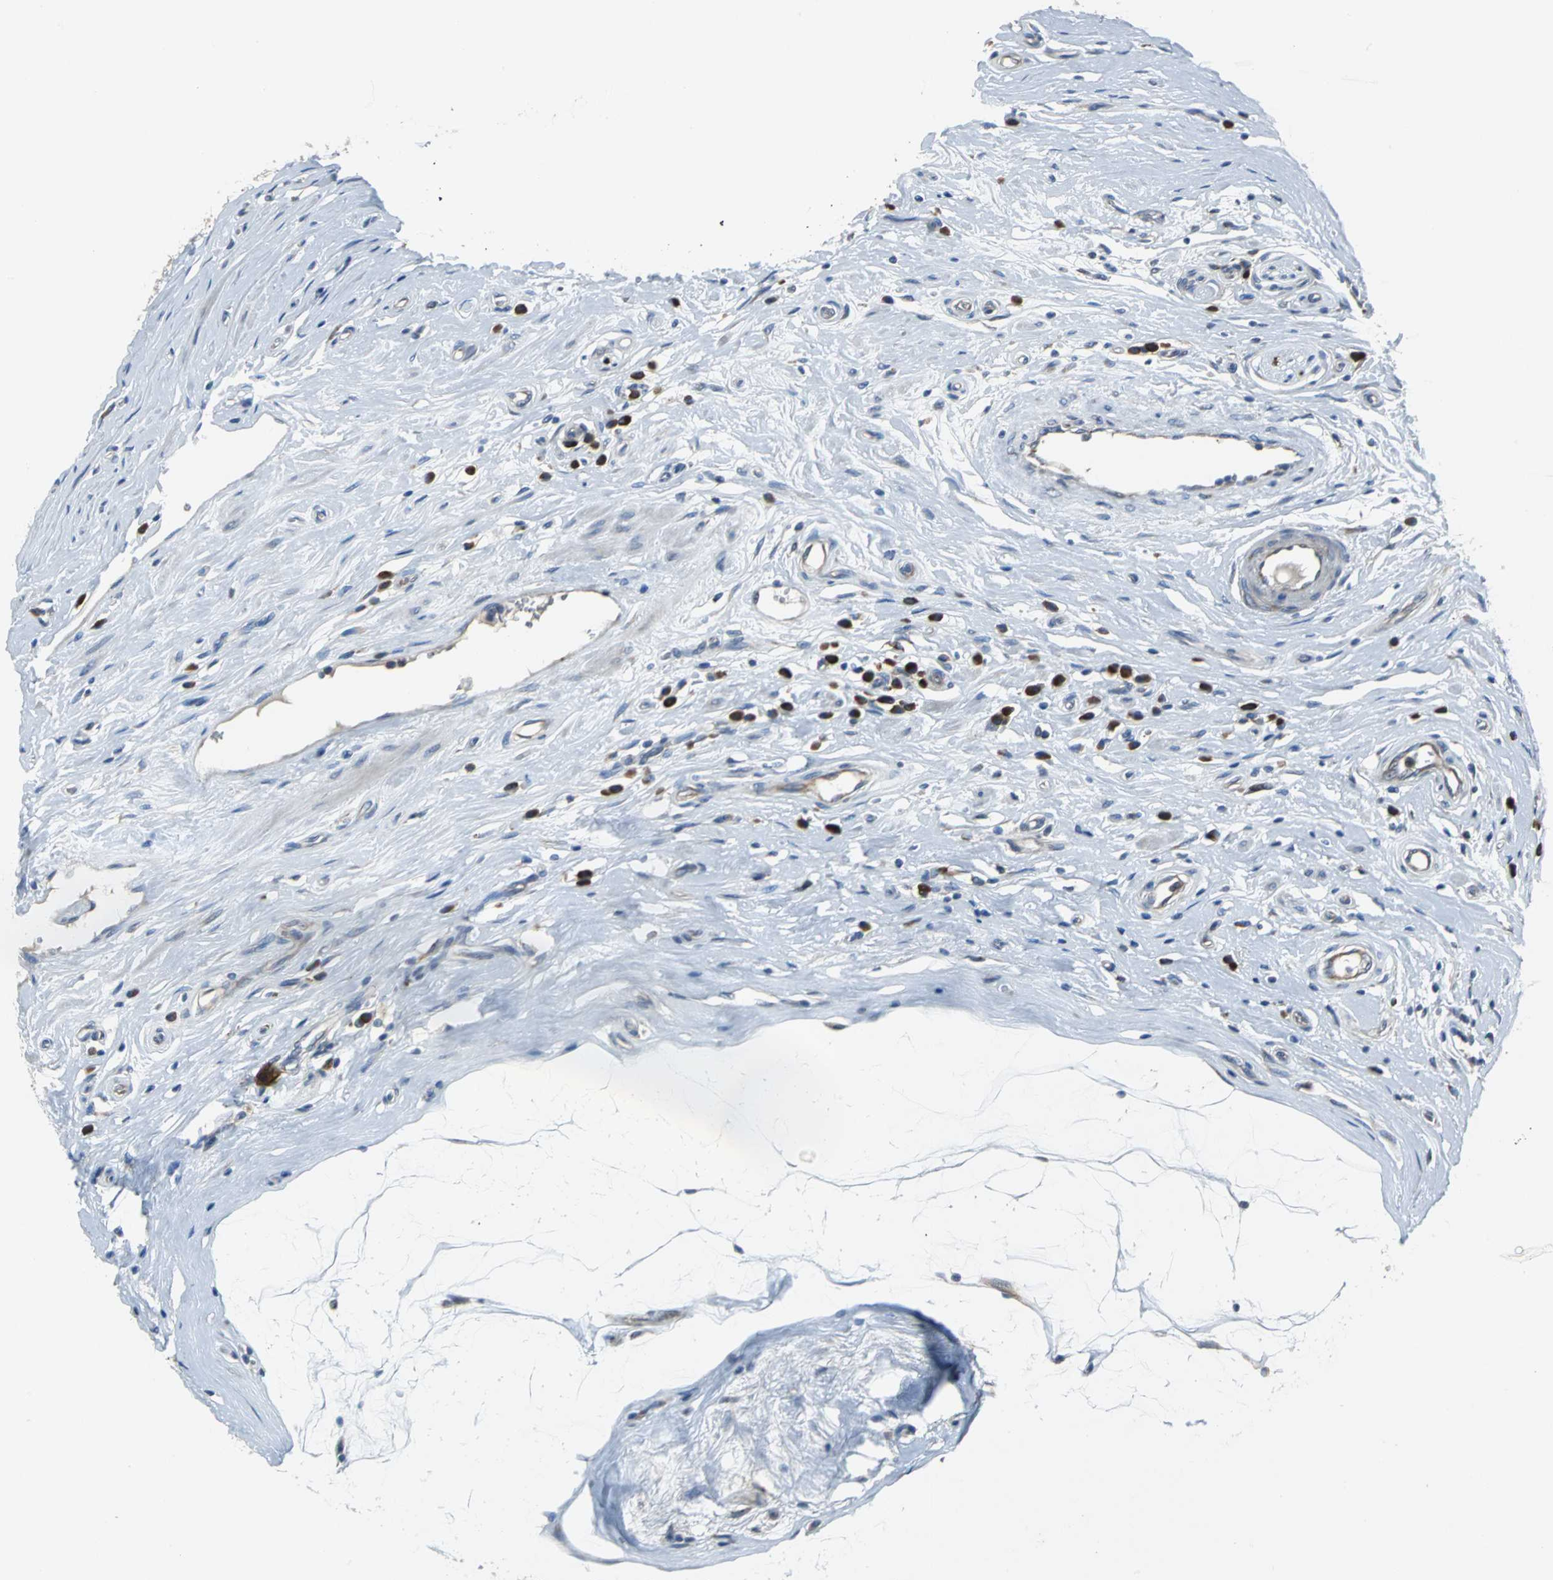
{"staining": {"intensity": "weak", "quantity": ">75%", "location": "cytoplasmic/membranous"}, "tissue": "epididymis", "cell_type": "Glandular cells", "image_type": "normal", "snomed": [{"axis": "morphology", "description": "Normal tissue, NOS"}, {"axis": "morphology", "description": "Inflammation, NOS"}, {"axis": "topography", "description": "Epididymis"}], "caption": "Immunohistochemistry of benign epididymis exhibits low levels of weak cytoplasmic/membranous expression in approximately >75% of glandular cells.", "gene": "EIF5A", "patient": {"sex": "male", "age": 84}}